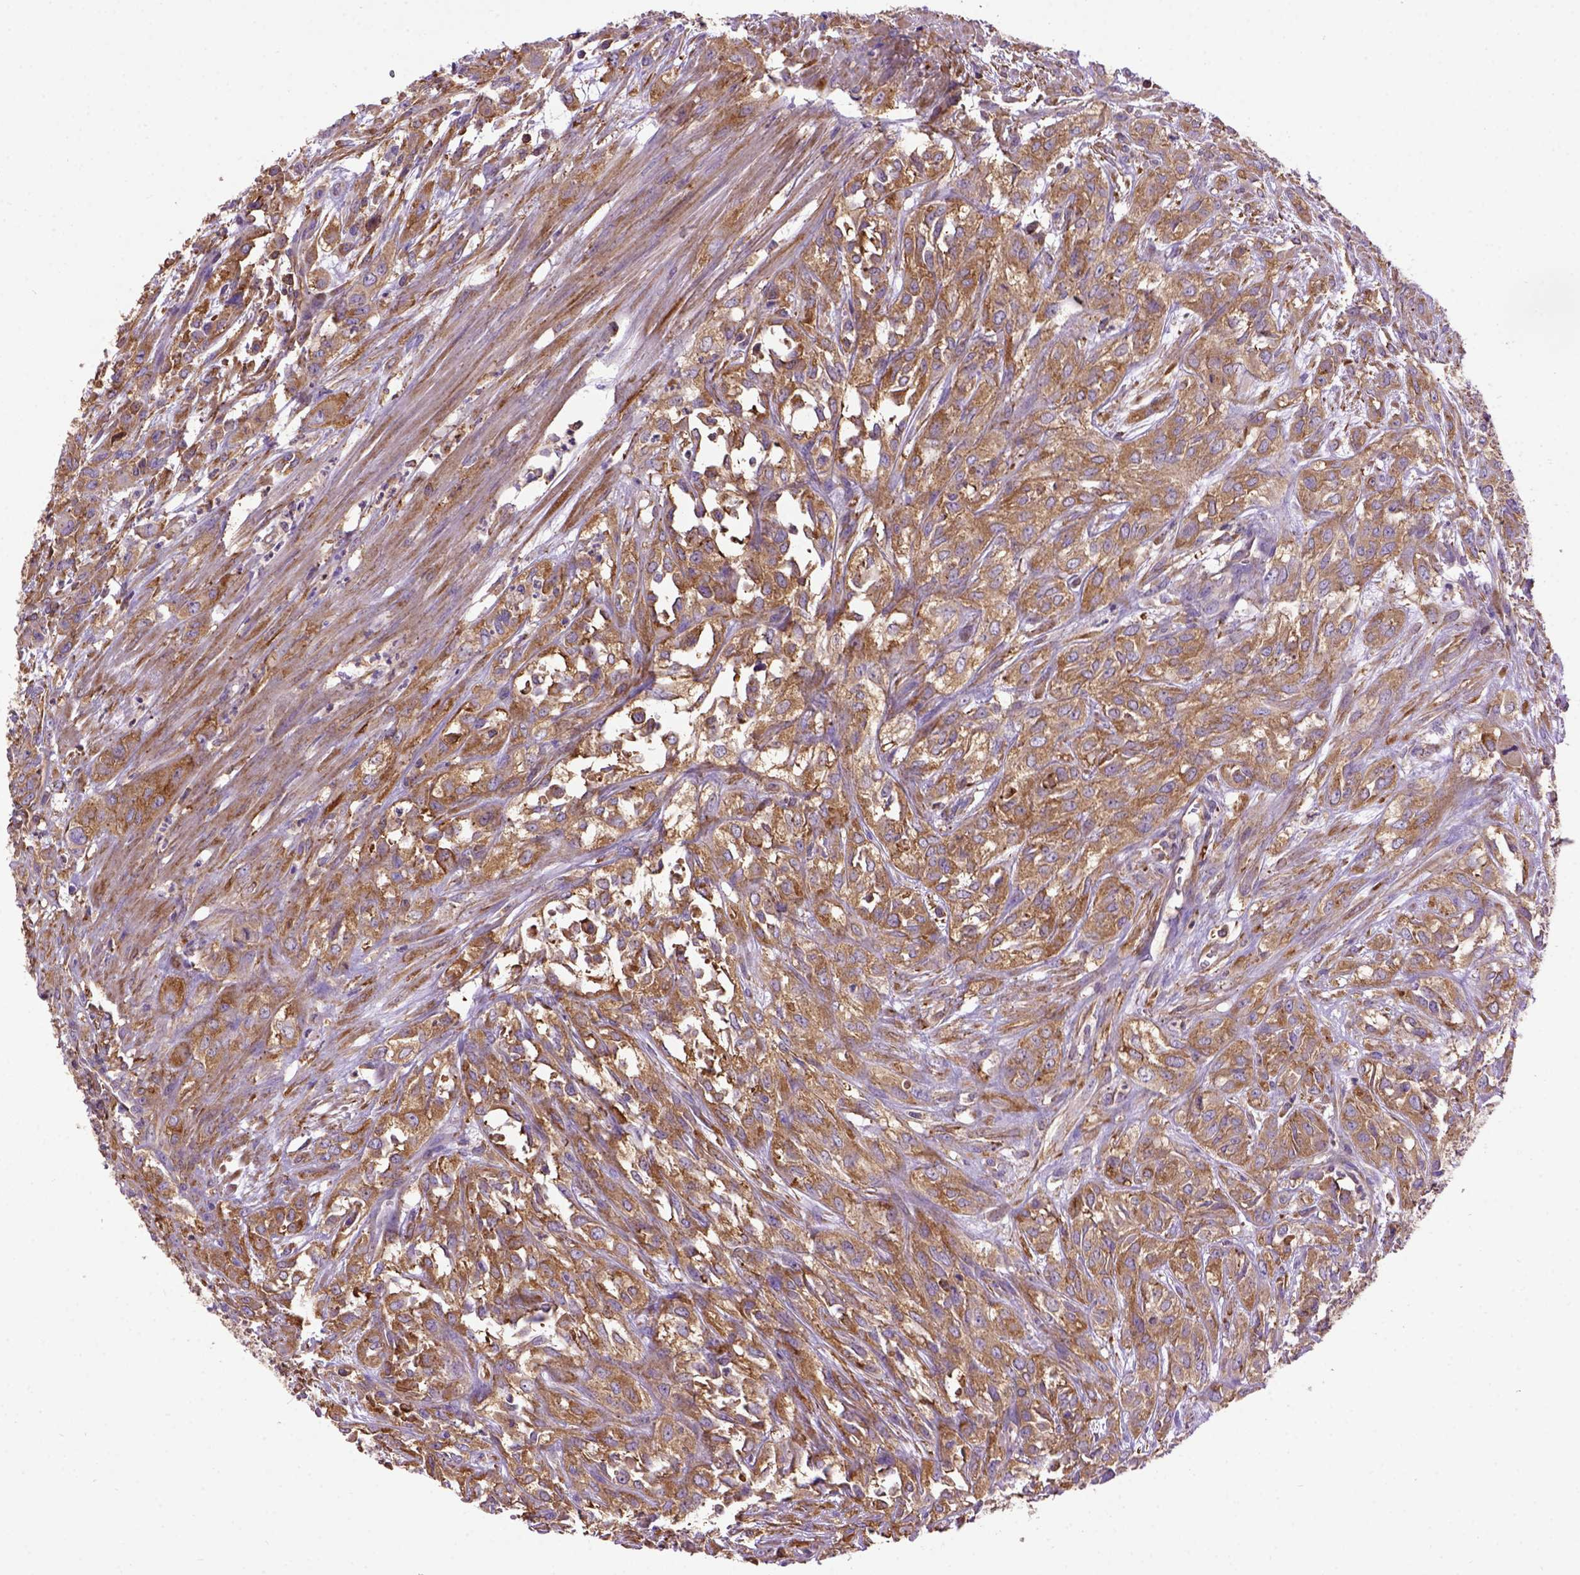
{"staining": {"intensity": "moderate", "quantity": ">75%", "location": "cytoplasmic/membranous"}, "tissue": "urothelial cancer", "cell_type": "Tumor cells", "image_type": "cancer", "snomed": [{"axis": "morphology", "description": "Urothelial carcinoma, High grade"}, {"axis": "topography", "description": "Urinary bladder"}], "caption": "Human urothelial carcinoma (high-grade) stained for a protein (brown) reveals moderate cytoplasmic/membranous positive positivity in about >75% of tumor cells.", "gene": "MVP", "patient": {"sex": "male", "age": 67}}